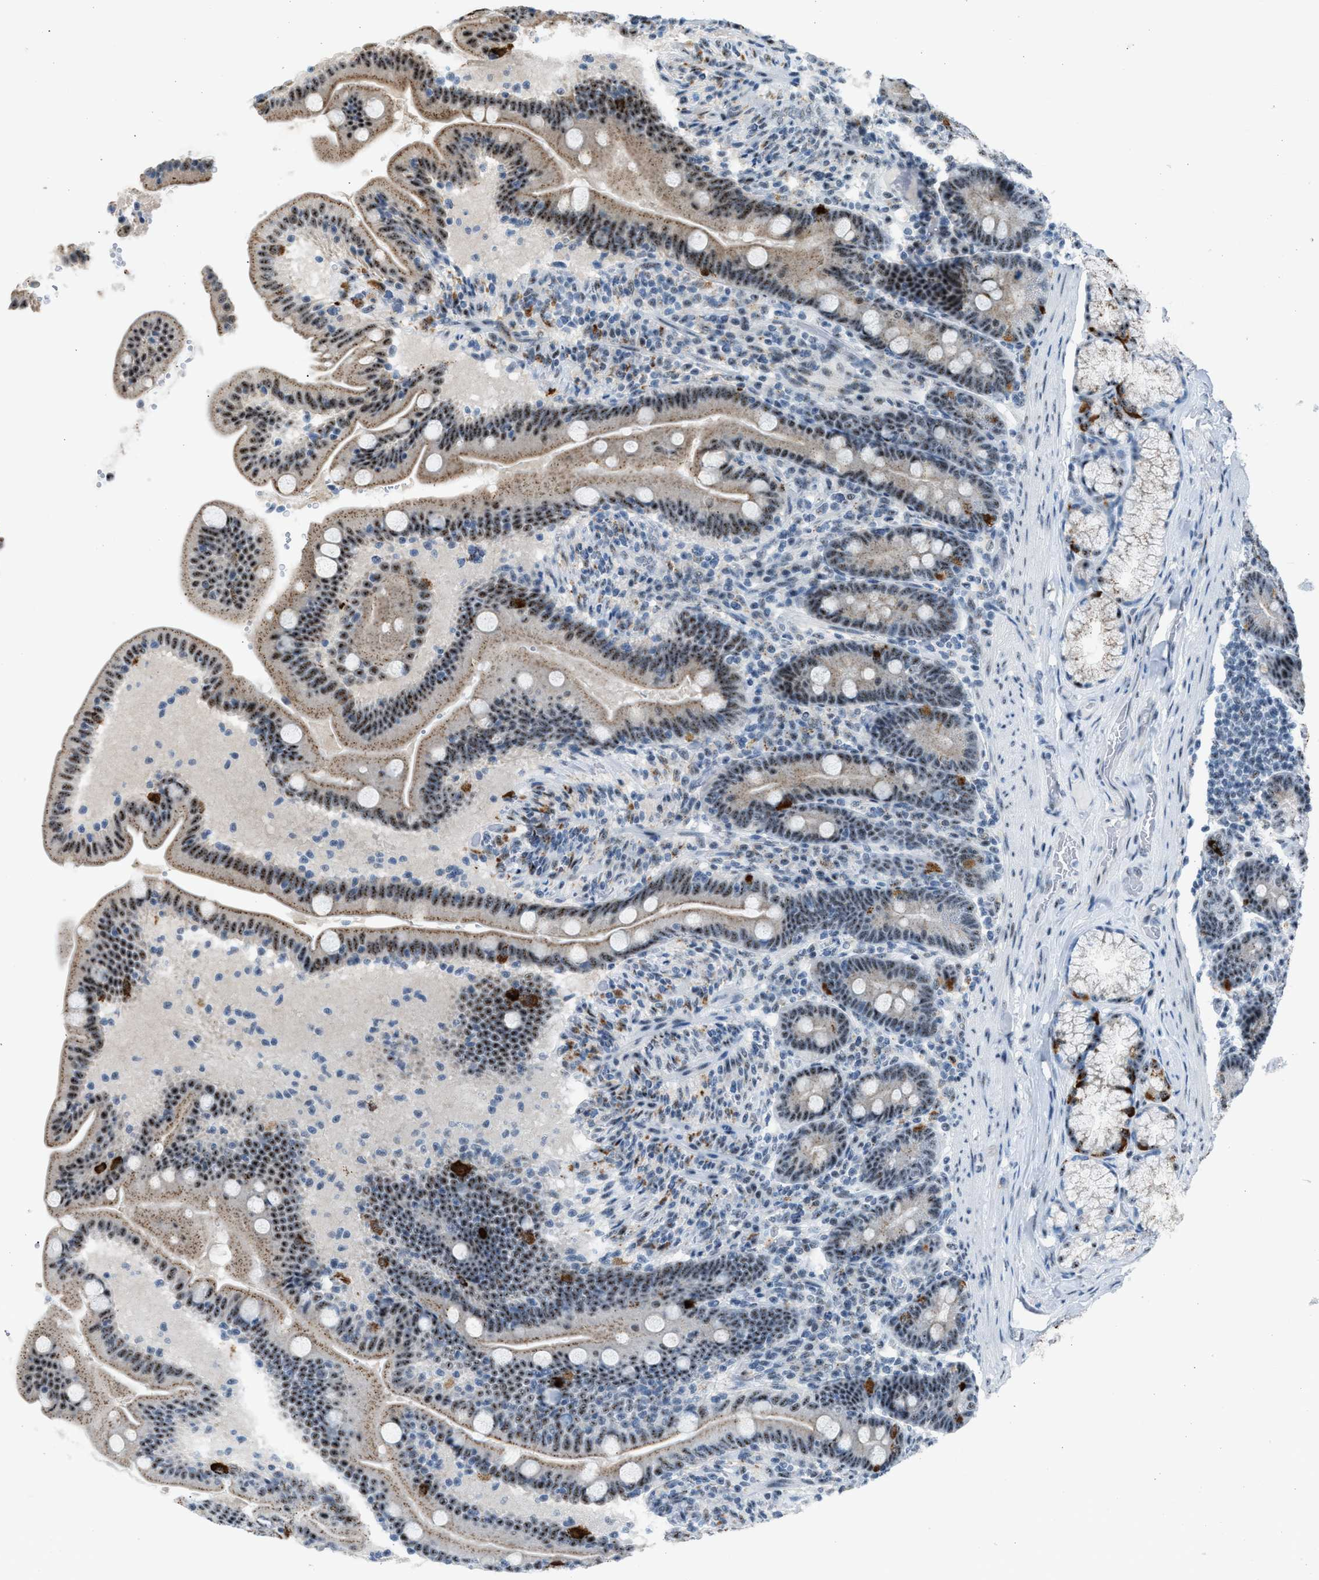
{"staining": {"intensity": "moderate", "quantity": ">75%", "location": "cytoplasmic/membranous,nuclear"}, "tissue": "duodenum", "cell_type": "Glandular cells", "image_type": "normal", "snomed": [{"axis": "morphology", "description": "Normal tissue, NOS"}, {"axis": "topography", "description": "Duodenum"}], "caption": "IHC micrograph of benign duodenum: duodenum stained using IHC exhibits medium levels of moderate protein expression localized specifically in the cytoplasmic/membranous,nuclear of glandular cells, appearing as a cytoplasmic/membranous,nuclear brown color.", "gene": "CENPP", "patient": {"sex": "male", "age": 54}}